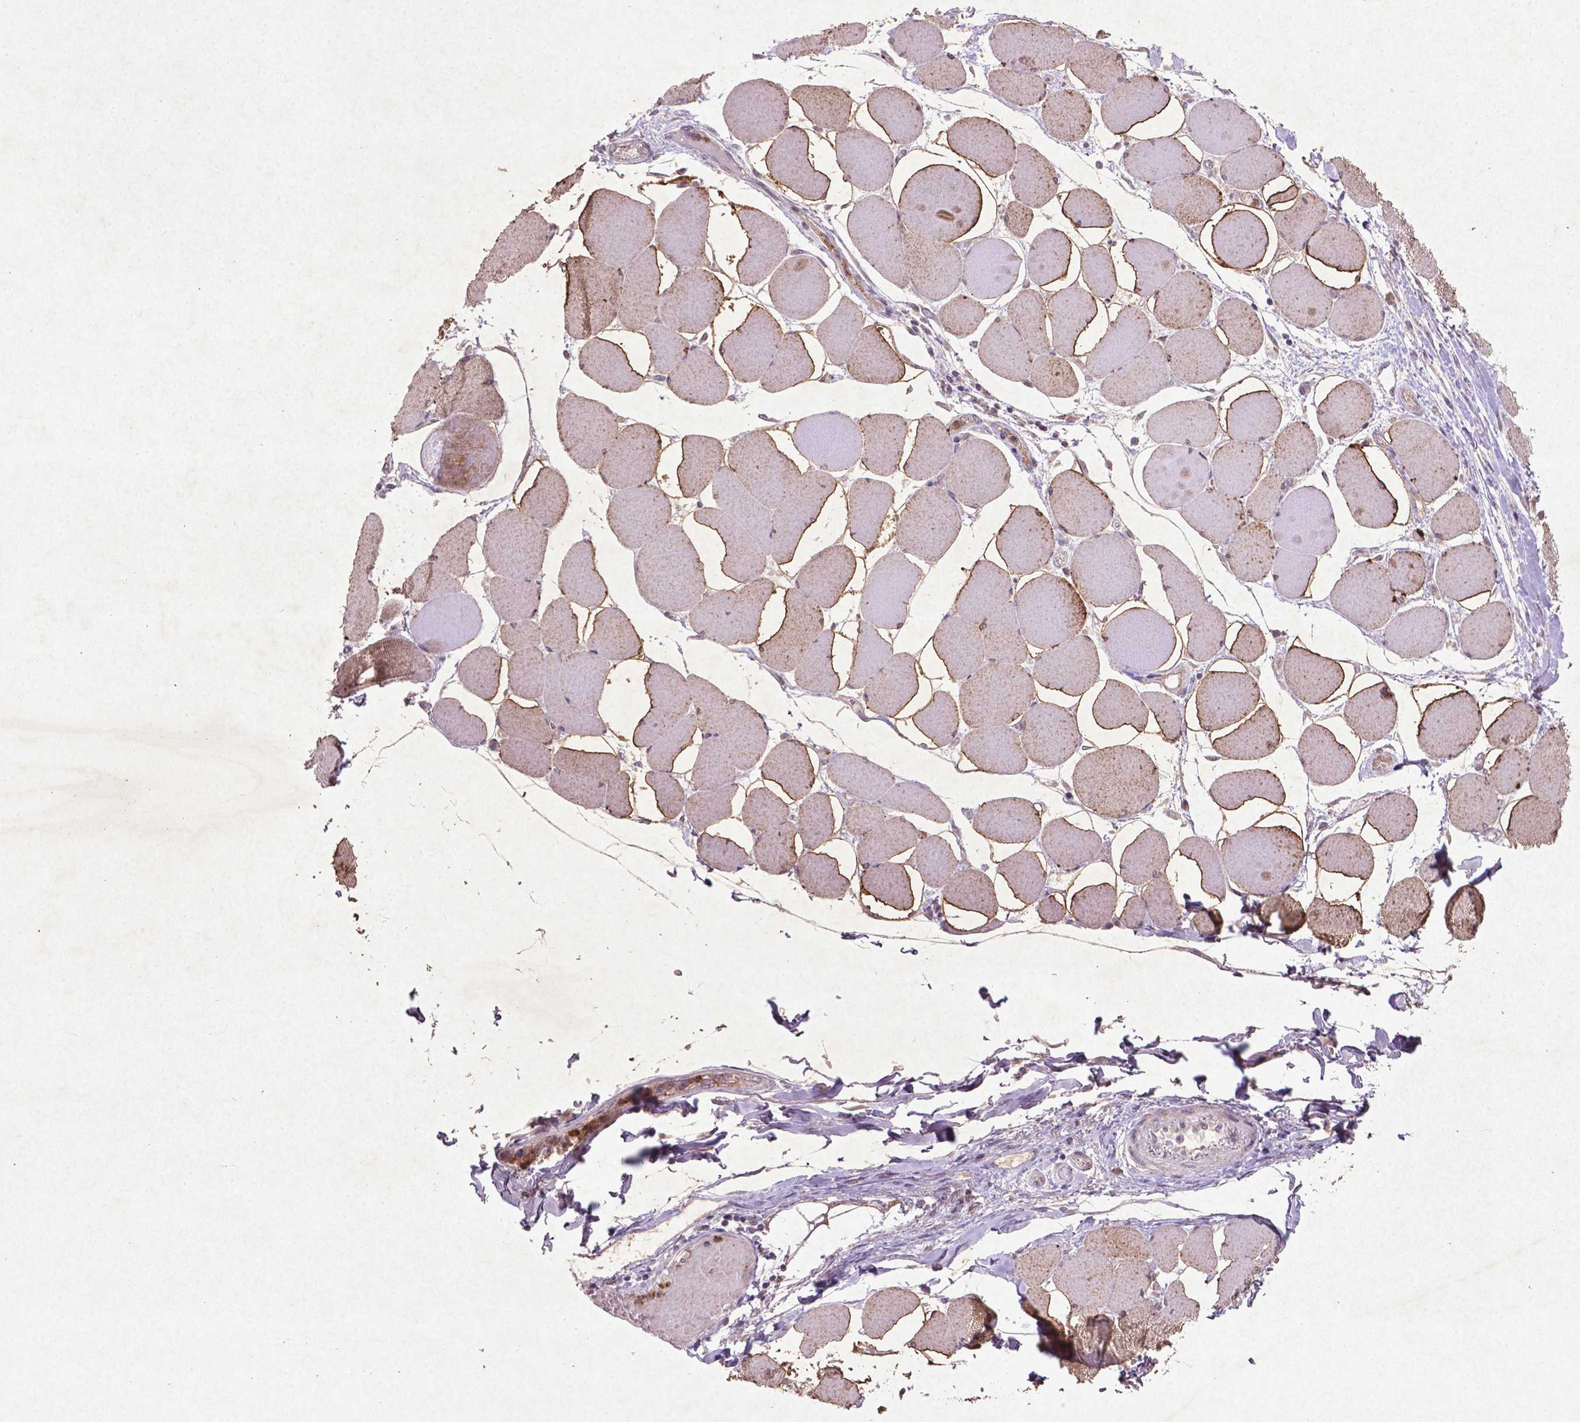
{"staining": {"intensity": "moderate", "quantity": ">75%", "location": "cytoplasmic/membranous"}, "tissue": "skeletal muscle", "cell_type": "Myocytes", "image_type": "normal", "snomed": [{"axis": "morphology", "description": "Normal tissue, NOS"}, {"axis": "topography", "description": "Skeletal muscle"}], "caption": "Skeletal muscle stained with DAB IHC exhibits medium levels of moderate cytoplasmic/membranous positivity in about >75% of myocytes.", "gene": "MTOR", "patient": {"sex": "female", "age": 75}}